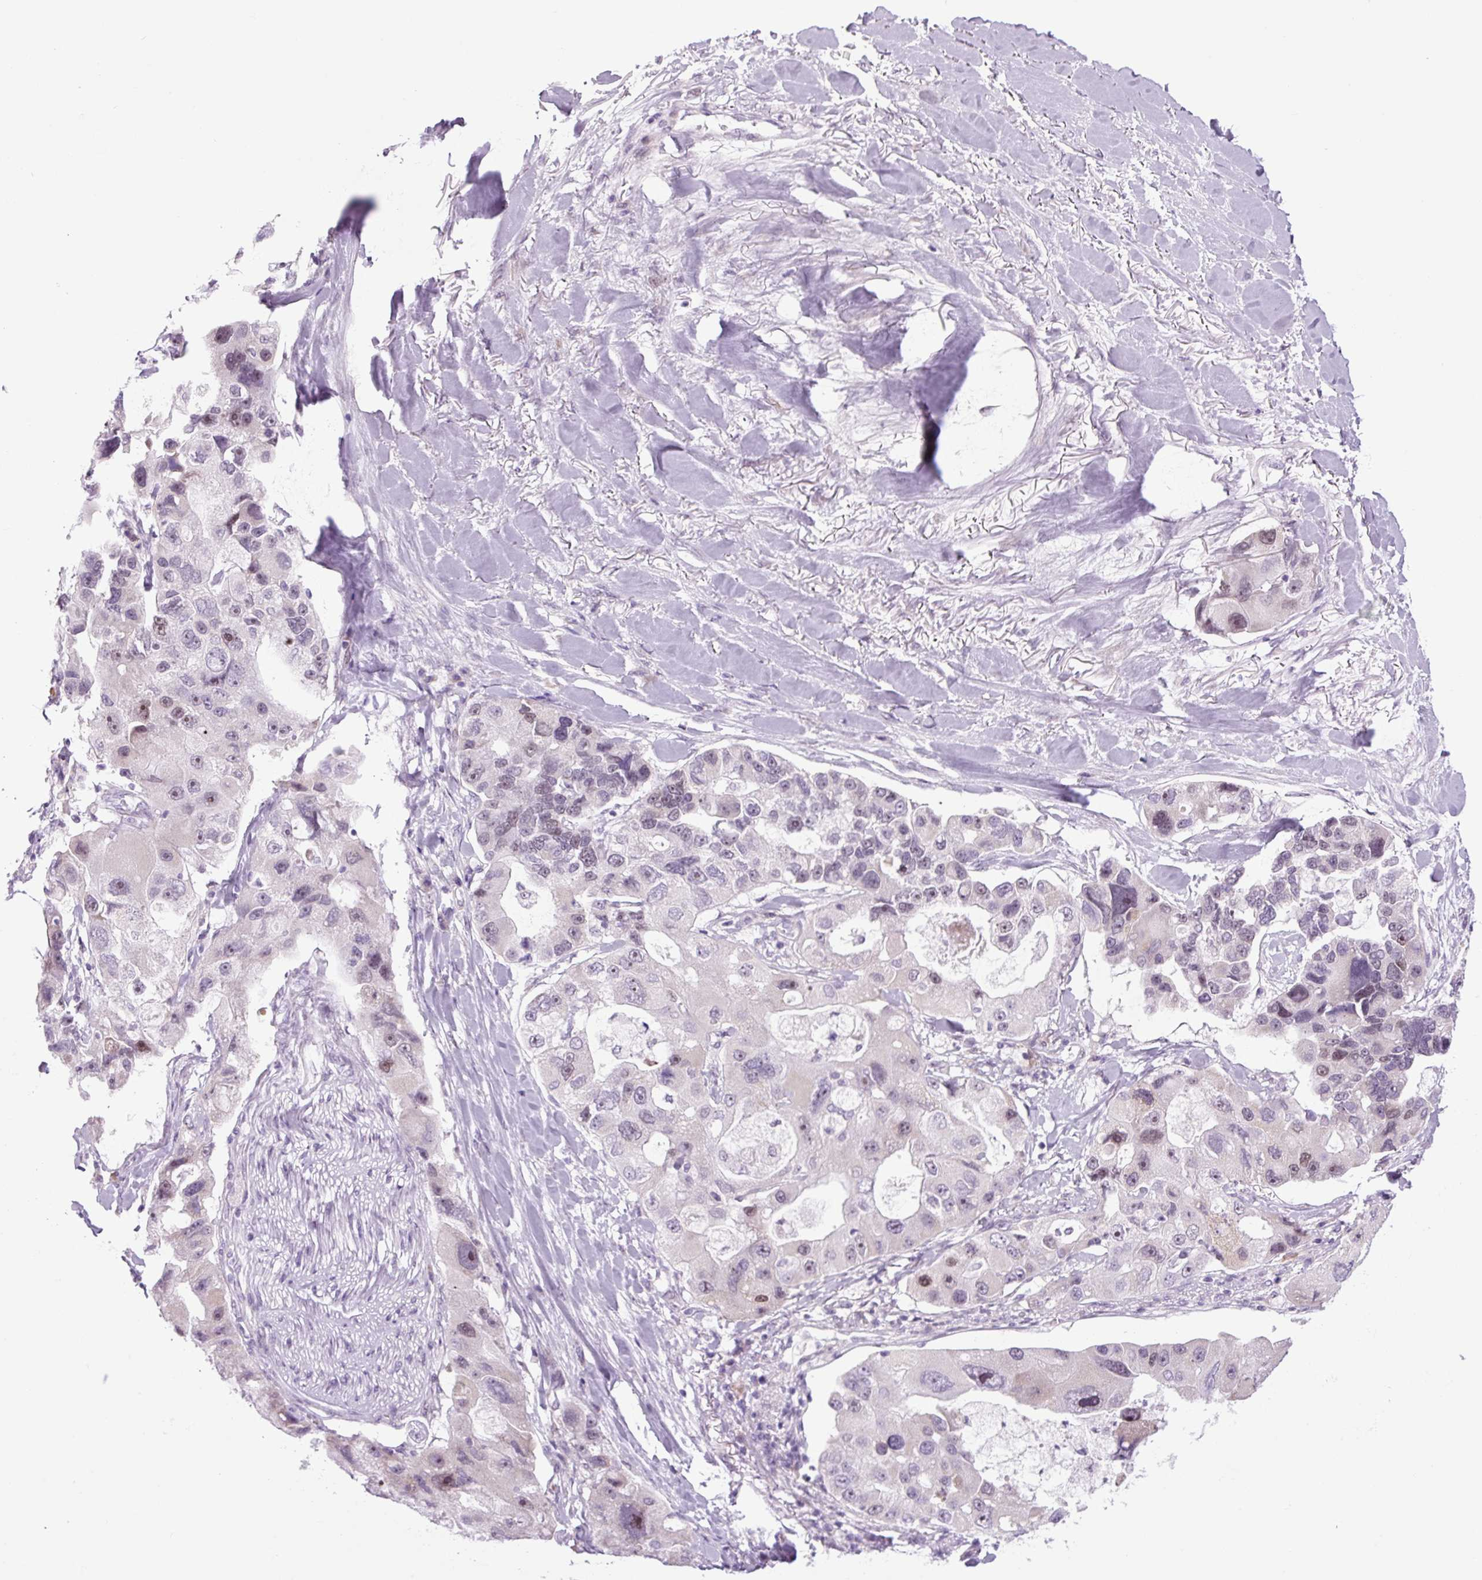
{"staining": {"intensity": "moderate", "quantity": "<25%", "location": "nuclear"}, "tissue": "lung cancer", "cell_type": "Tumor cells", "image_type": "cancer", "snomed": [{"axis": "morphology", "description": "Adenocarcinoma, NOS"}, {"axis": "topography", "description": "Lung"}], "caption": "High-magnification brightfield microscopy of adenocarcinoma (lung) stained with DAB (3,3'-diaminobenzidine) (brown) and counterstained with hematoxylin (blue). tumor cells exhibit moderate nuclear positivity is identified in approximately<25% of cells. Nuclei are stained in blue.", "gene": "RRS1", "patient": {"sex": "female", "age": 54}}